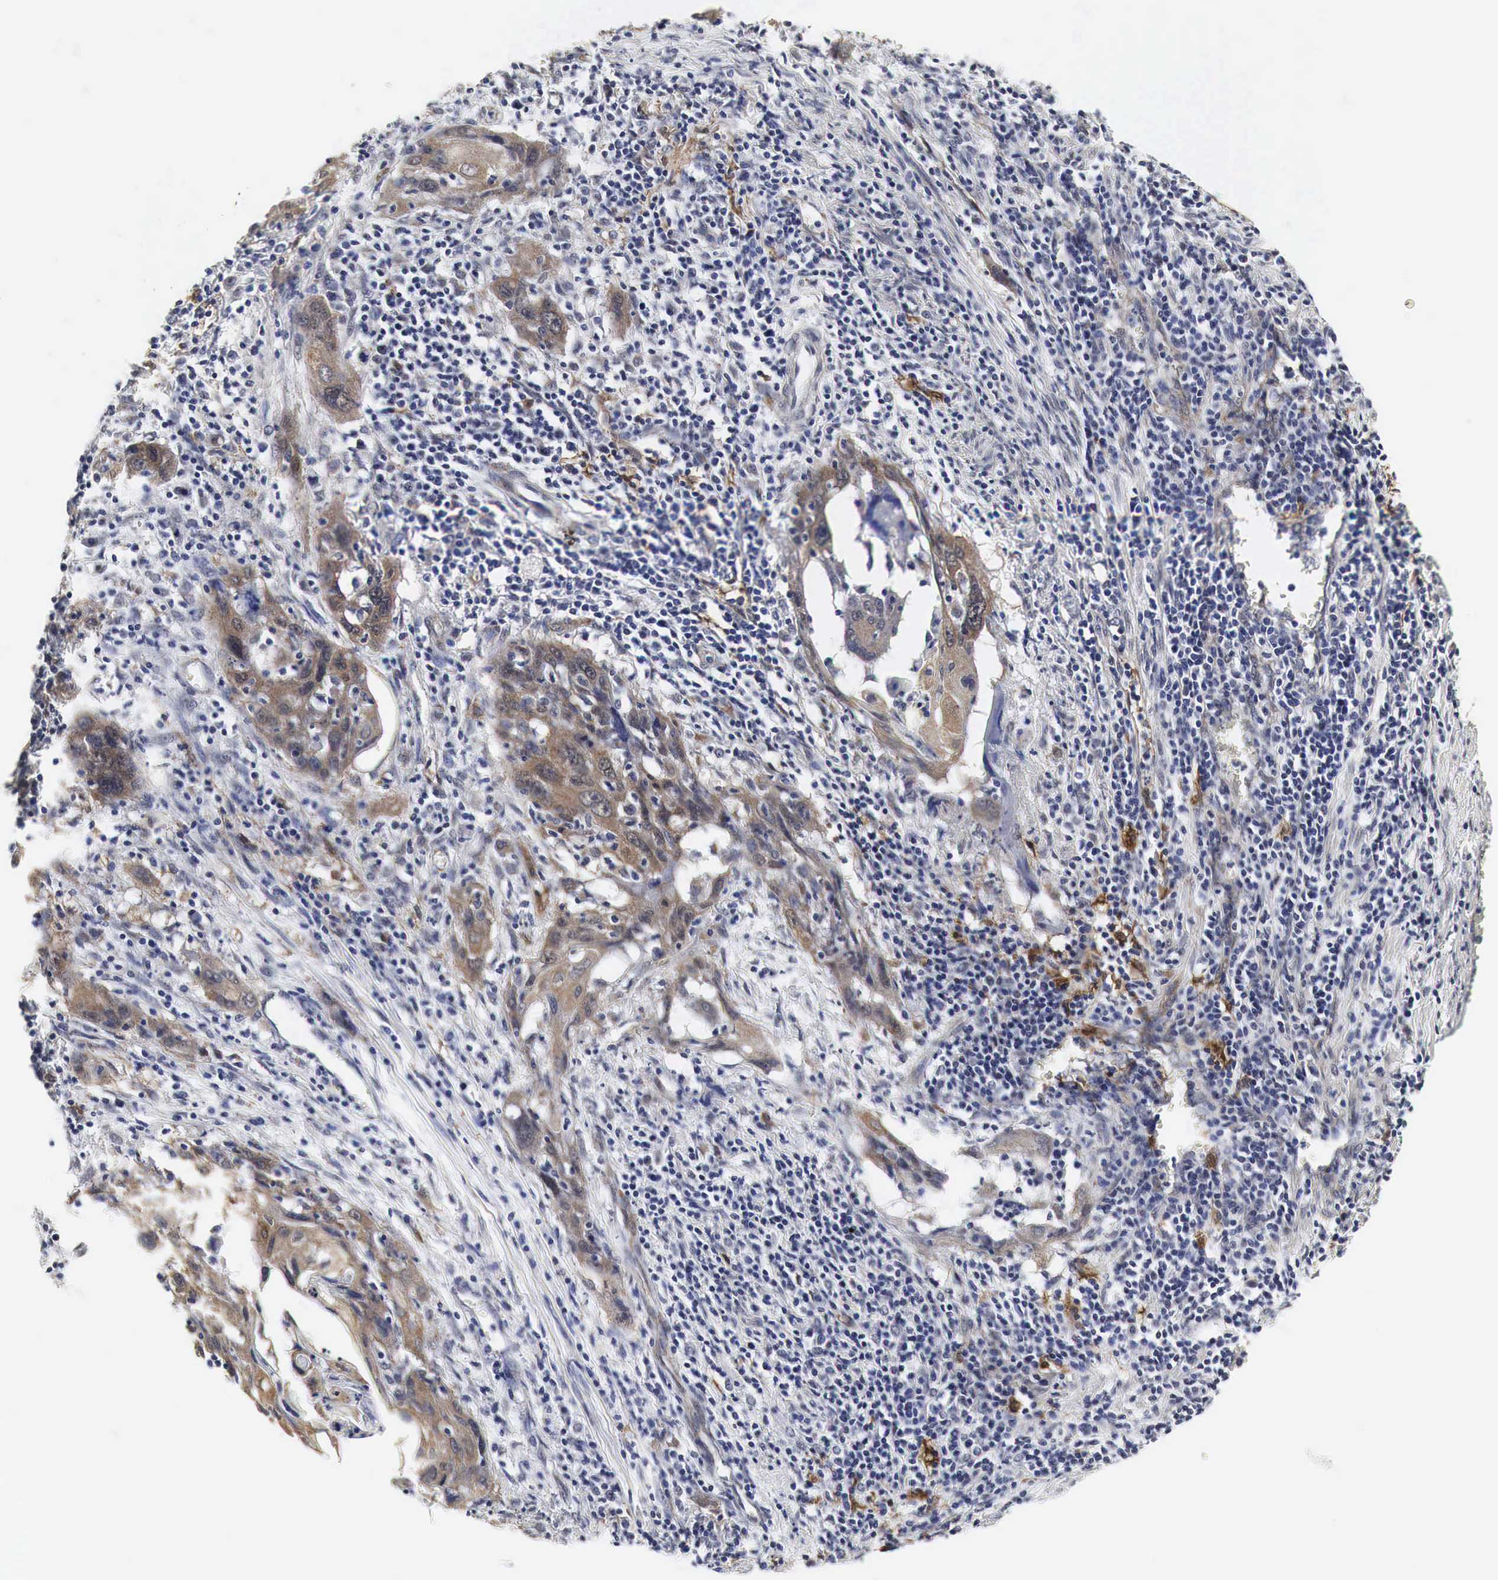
{"staining": {"intensity": "weak", "quantity": "25%-75%", "location": "cytoplasmic/membranous"}, "tissue": "cervical cancer", "cell_type": "Tumor cells", "image_type": "cancer", "snomed": [{"axis": "morphology", "description": "Squamous cell carcinoma, NOS"}, {"axis": "topography", "description": "Cervix"}], "caption": "Immunohistochemical staining of squamous cell carcinoma (cervical) demonstrates weak cytoplasmic/membranous protein staining in approximately 25%-75% of tumor cells.", "gene": "SPIN1", "patient": {"sex": "female", "age": 54}}